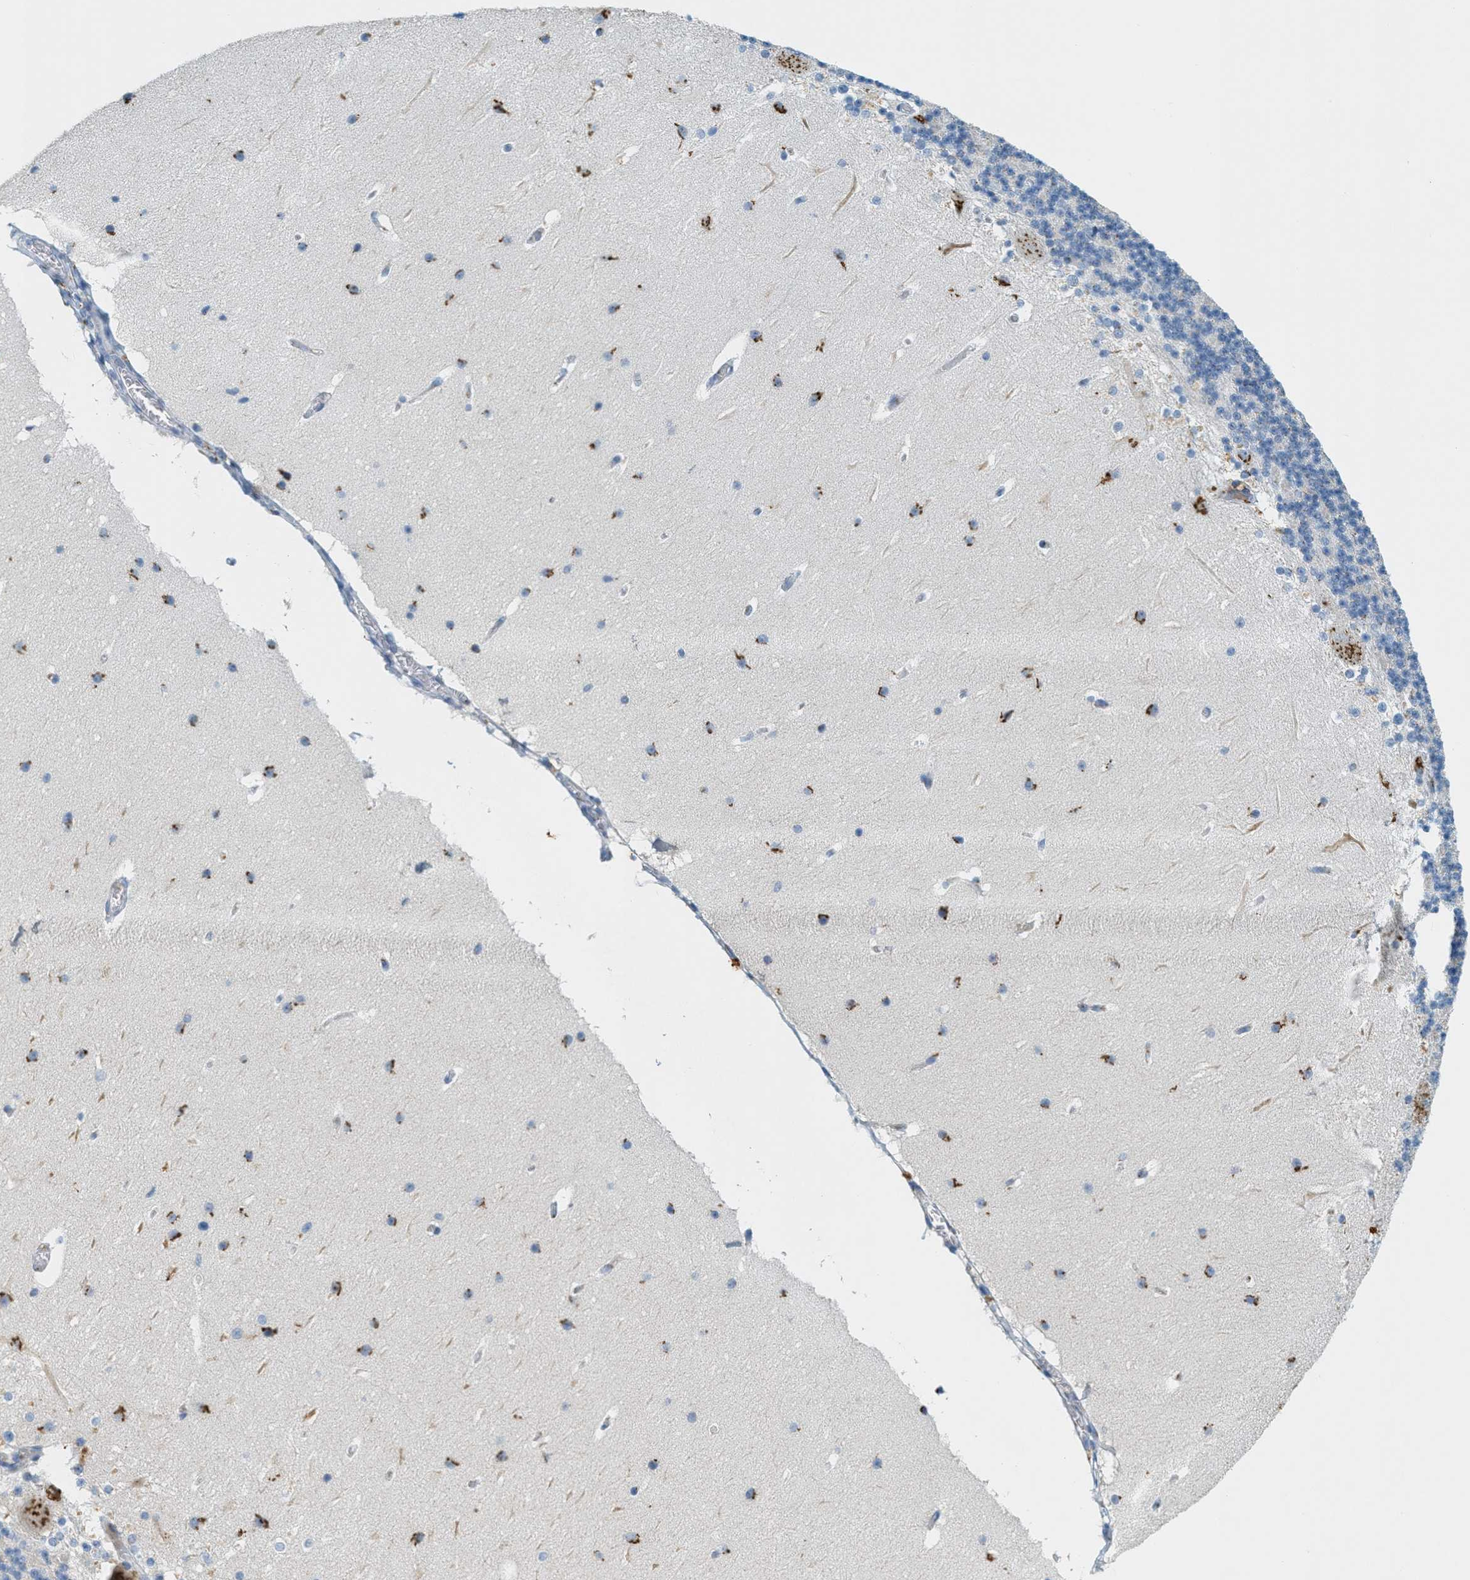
{"staining": {"intensity": "negative", "quantity": "none", "location": "none"}, "tissue": "cerebellum", "cell_type": "Cells in granular layer", "image_type": "normal", "snomed": [{"axis": "morphology", "description": "Normal tissue, NOS"}, {"axis": "topography", "description": "Cerebellum"}], "caption": "High power microscopy histopathology image of an immunohistochemistry (IHC) histopathology image of benign cerebellum, revealing no significant positivity in cells in granular layer.", "gene": "ENTPD4", "patient": {"sex": "female", "age": 19}}